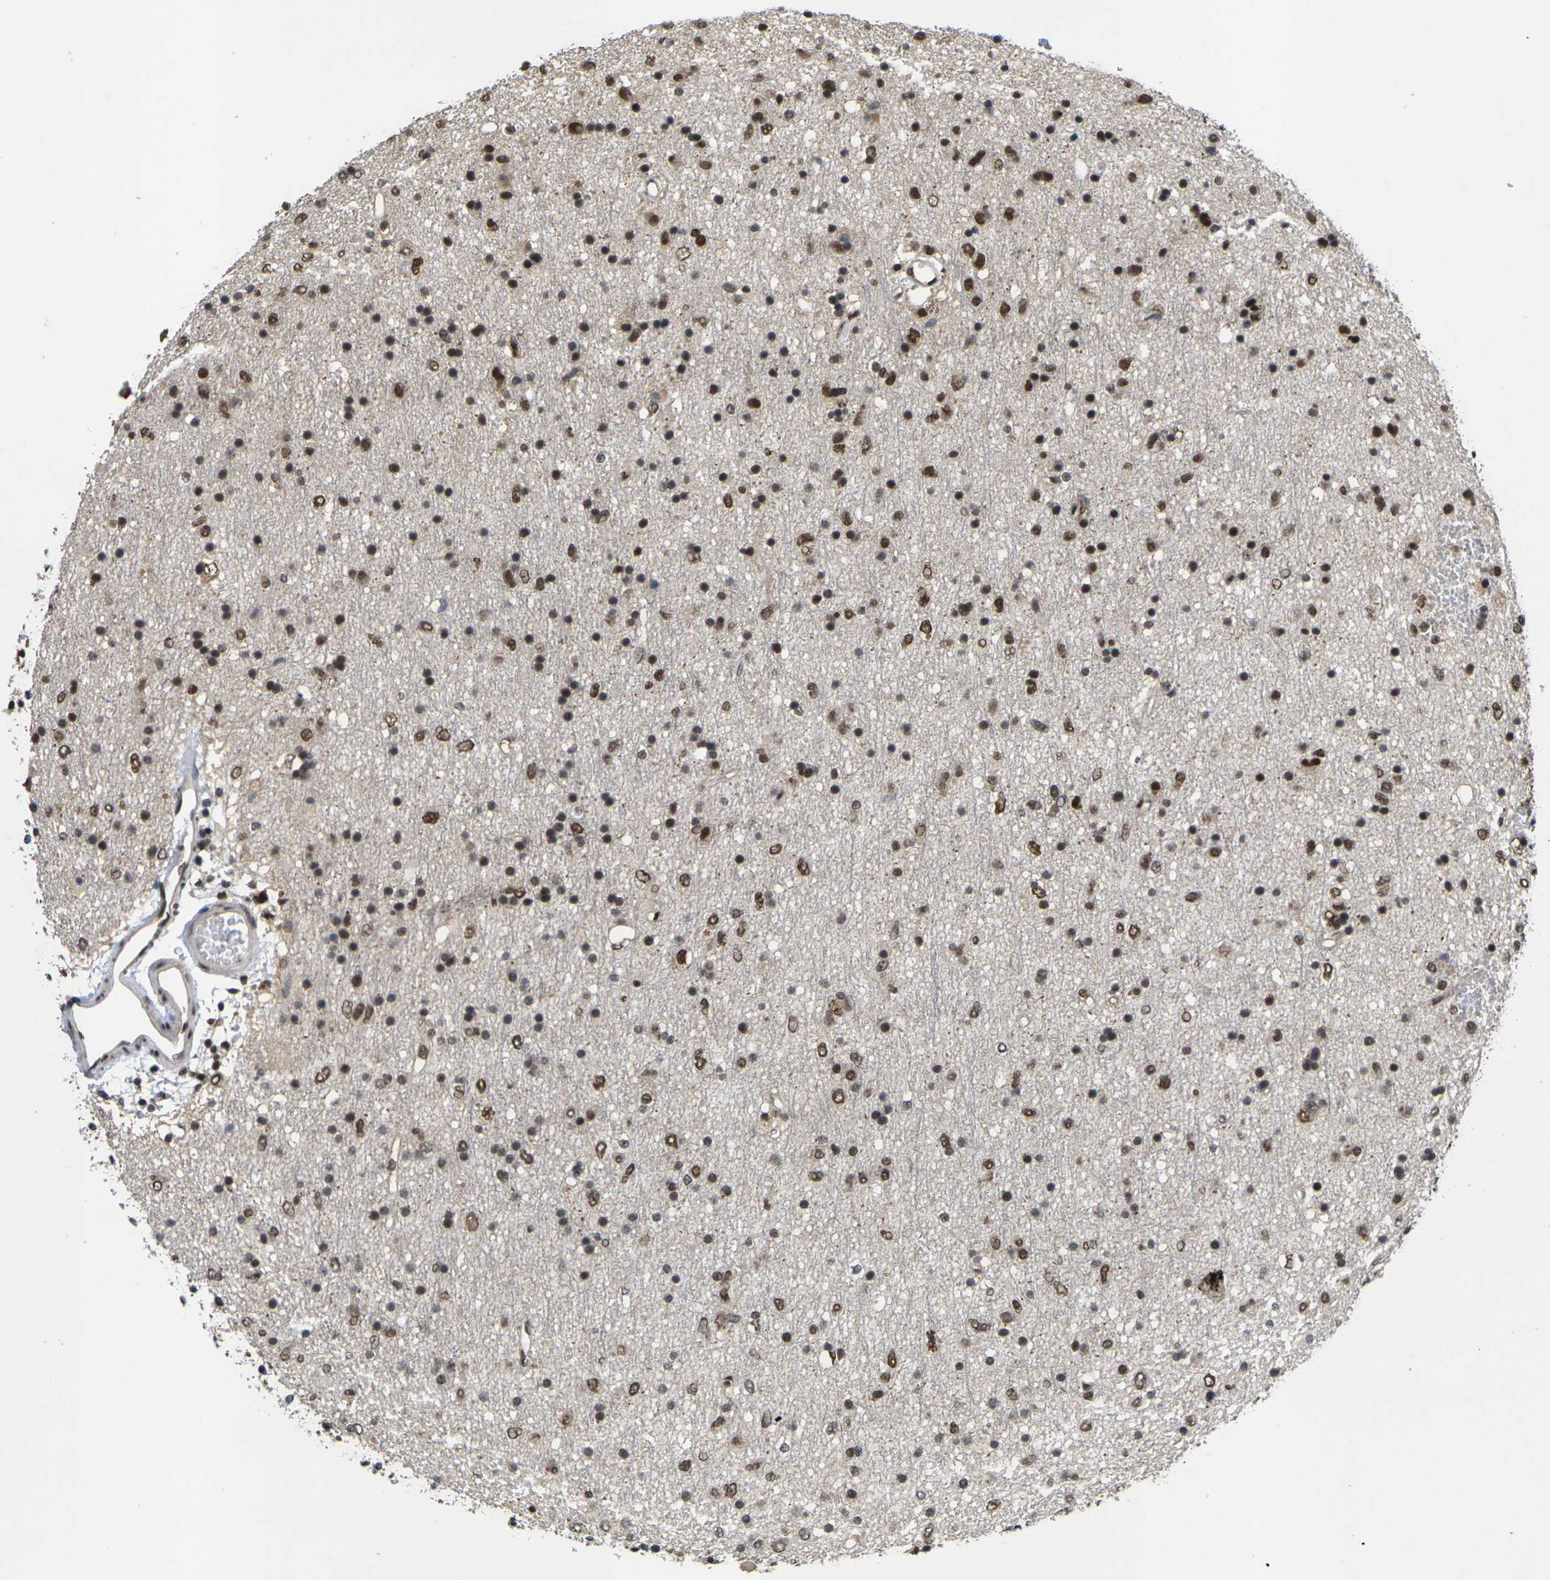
{"staining": {"intensity": "strong", "quantity": ">75%", "location": "nuclear"}, "tissue": "glioma", "cell_type": "Tumor cells", "image_type": "cancer", "snomed": [{"axis": "morphology", "description": "Glioma, malignant, Low grade"}, {"axis": "topography", "description": "Brain"}], "caption": "IHC of malignant glioma (low-grade) exhibits high levels of strong nuclear expression in approximately >75% of tumor cells. Immunohistochemistry stains the protein of interest in brown and the nuclei are stained blue.", "gene": "GTF2E1", "patient": {"sex": "male", "age": 77}}